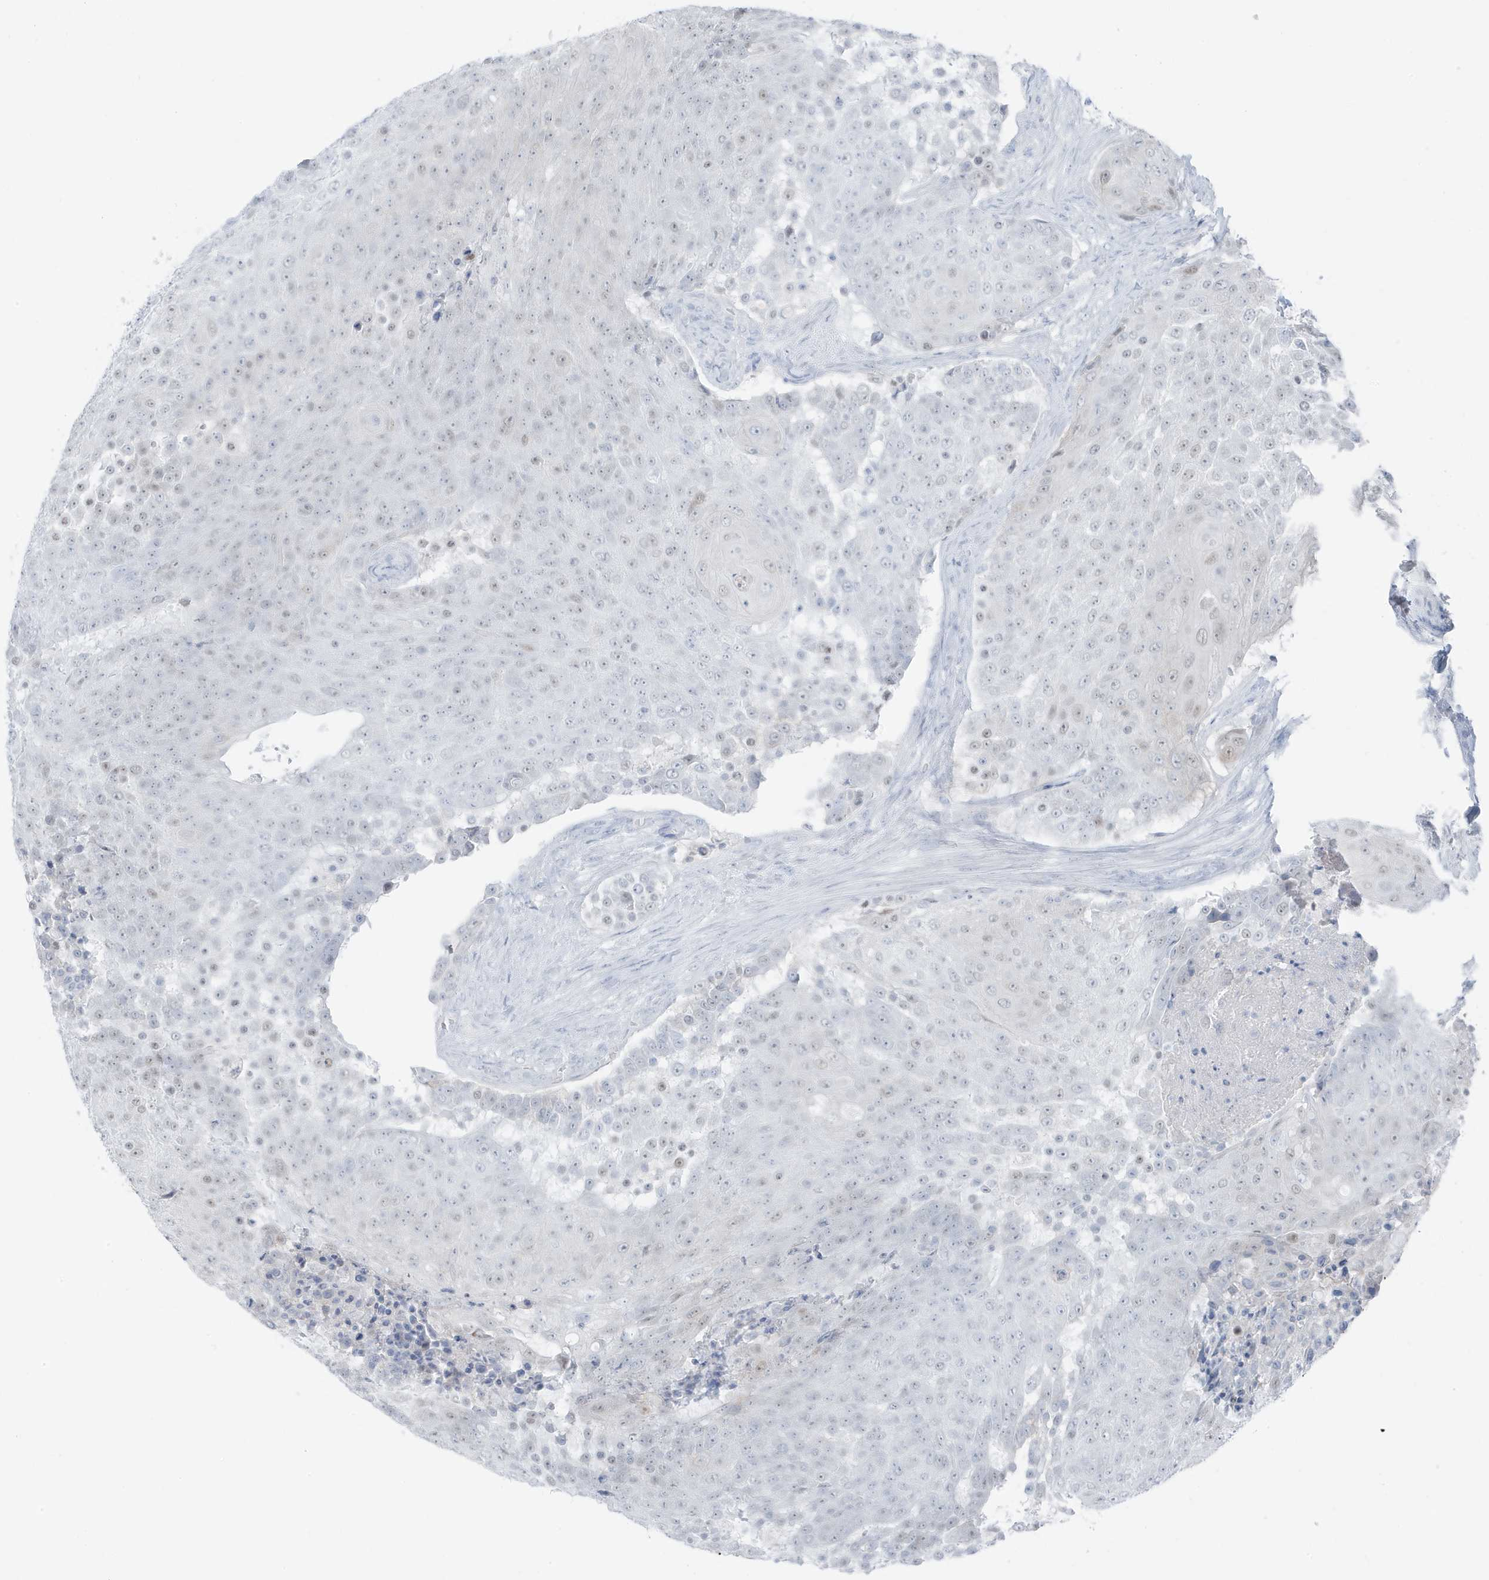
{"staining": {"intensity": "weak", "quantity": "<25%", "location": "nuclear"}, "tissue": "urothelial cancer", "cell_type": "Tumor cells", "image_type": "cancer", "snomed": [{"axis": "morphology", "description": "Urothelial carcinoma, High grade"}, {"axis": "topography", "description": "Urinary bladder"}], "caption": "Tumor cells show no significant protein expression in urothelial carcinoma (high-grade).", "gene": "ZFP64", "patient": {"sex": "female", "age": 63}}